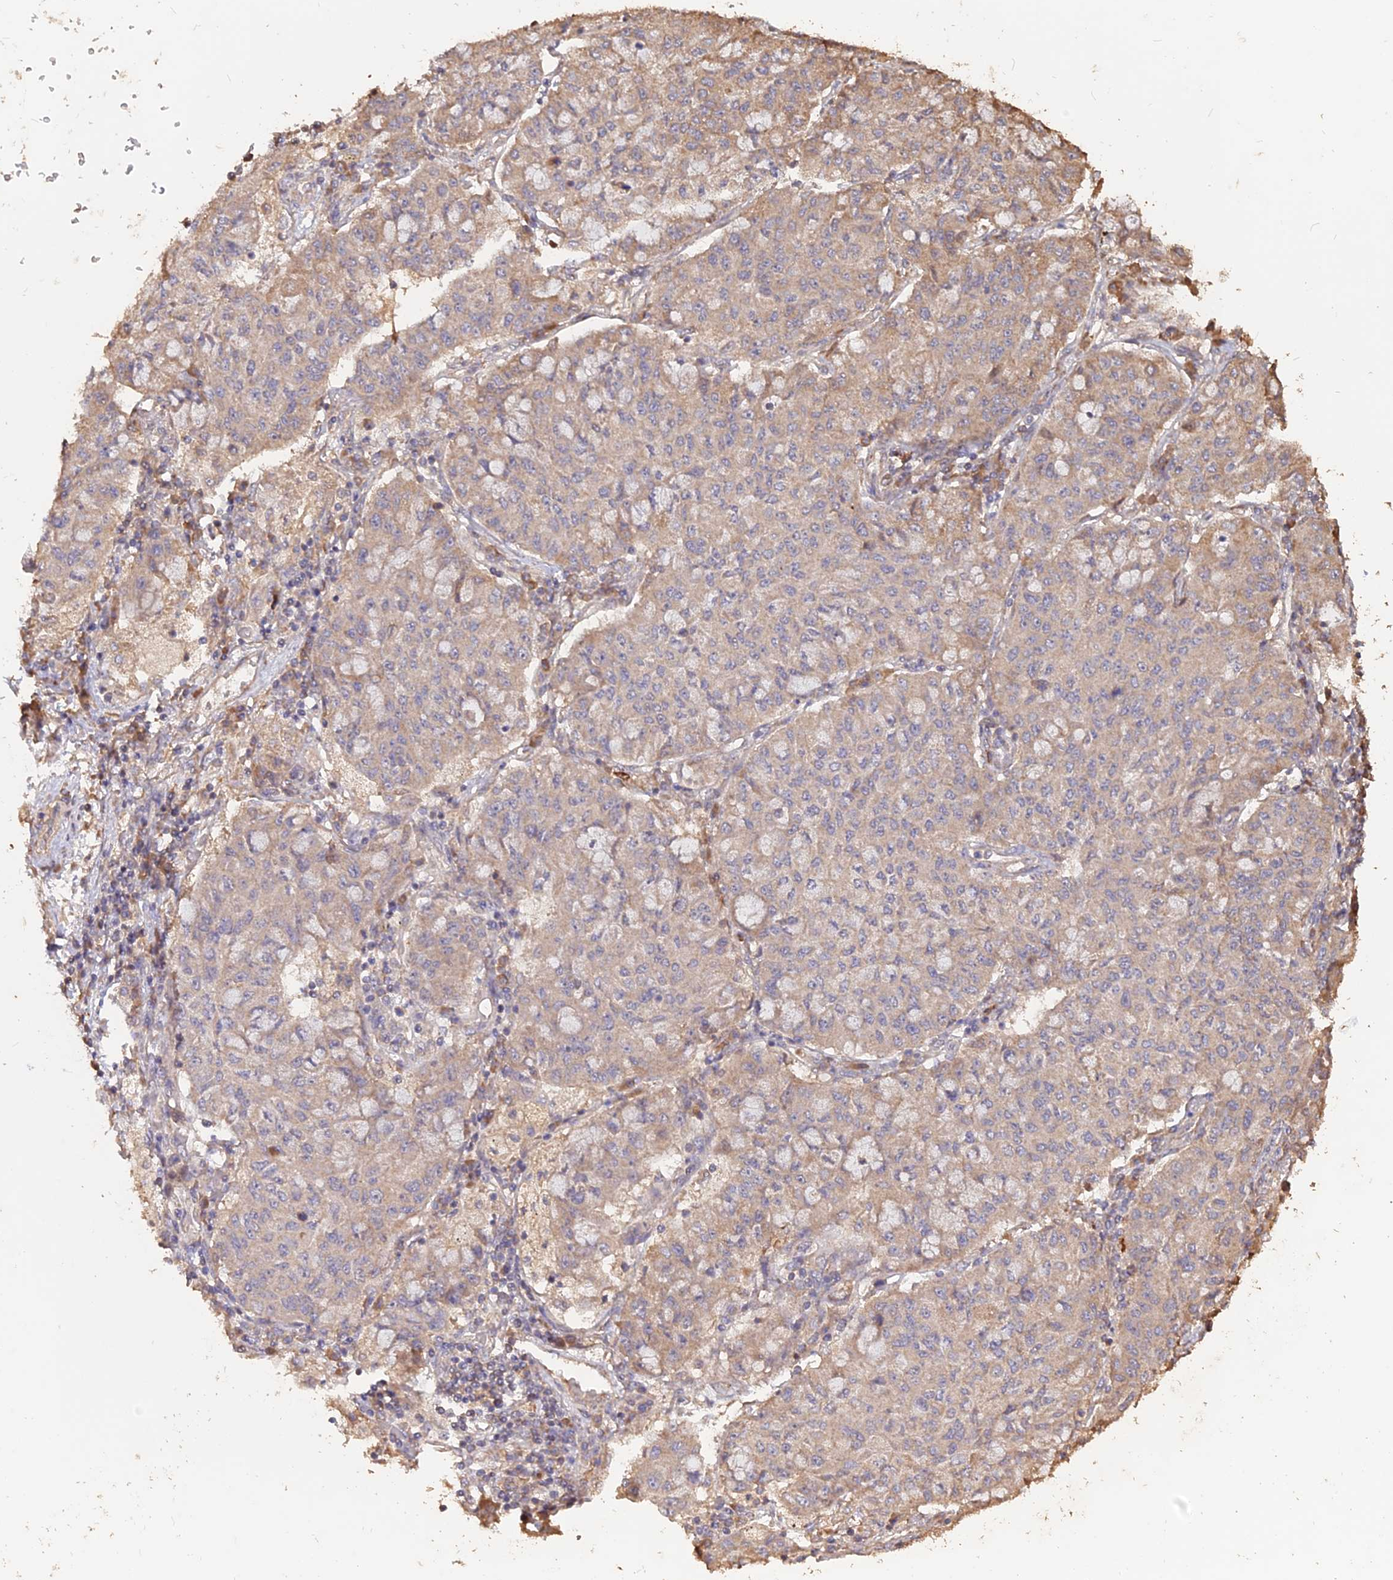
{"staining": {"intensity": "weak", "quantity": "25%-75%", "location": "cytoplasmic/membranous"}, "tissue": "lung cancer", "cell_type": "Tumor cells", "image_type": "cancer", "snomed": [{"axis": "morphology", "description": "Squamous cell carcinoma, NOS"}, {"axis": "topography", "description": "Lung"}], "caption": "Immunohistochemistry (DAB (3,3'-diaminobenzidine)) staining of lung cancer demonstrates weak cytoplasmic/membranous protein staining in approximately 25%-75% of tumor cells. The protein of interest is shown in brown color, while the nuclei are stained blue.", "gene": "LAYN", "patient": {"sex": "male", "age": 74}}